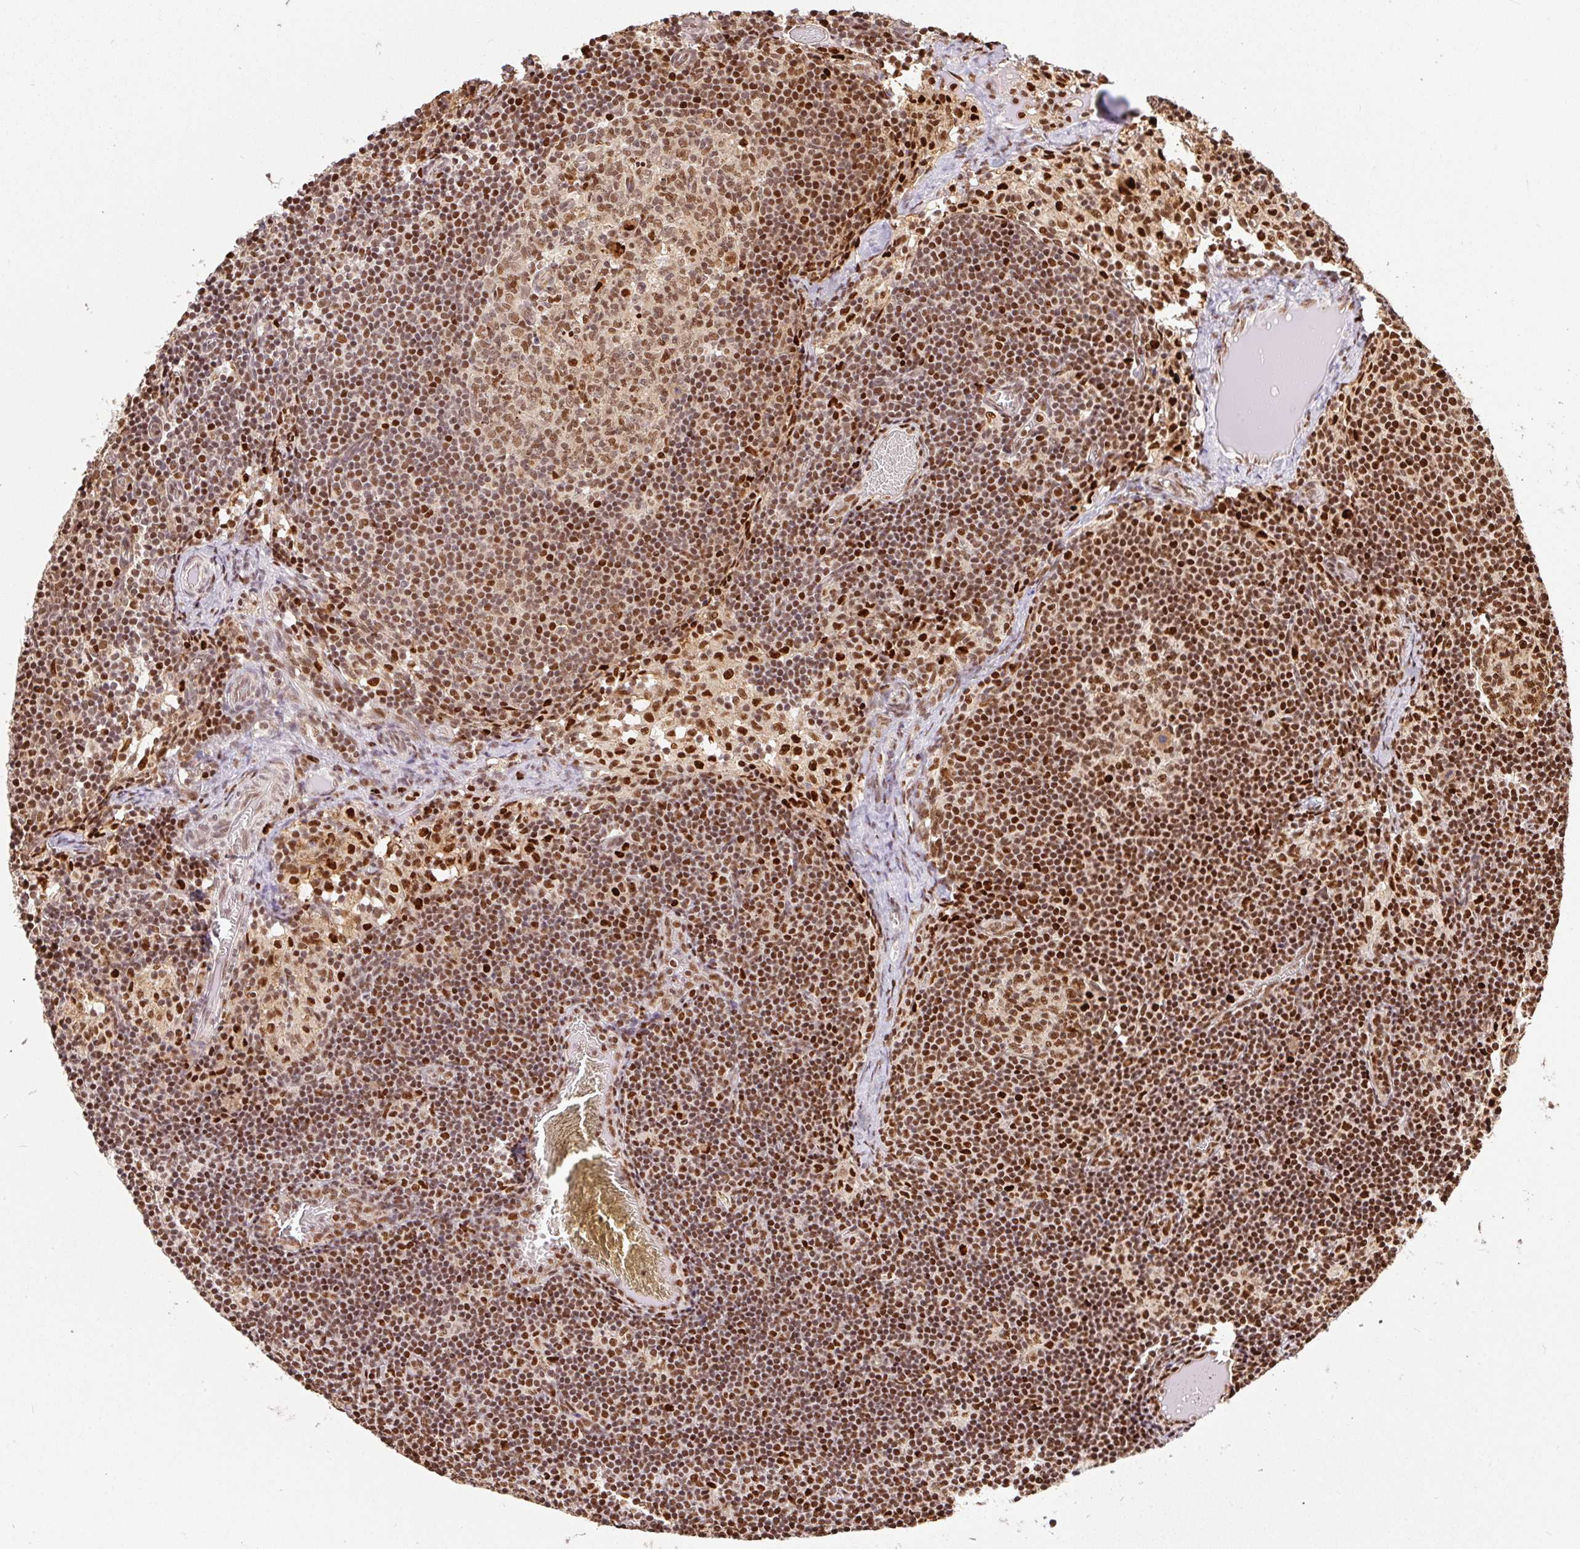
{"staining": {"intensity": "strong", "quantity": ">75%", "location": "nuclear"}, "tissue": "lymph node", "cell_type": "Germinal center cells", "image_type": "normal", "snomed": [{"axis": "morphology", "description": "Normal tissue, NOS"}, {"axis": "topography", "description": "Lymph node"}], "caption": "DAB immunohistochemical staining of unremarkable lymph node displays strong nuclear protein expression in approximately >75% of germinal center cells.", "gene": "GPR139", "patient": {"sex": "female", "age": 31}}